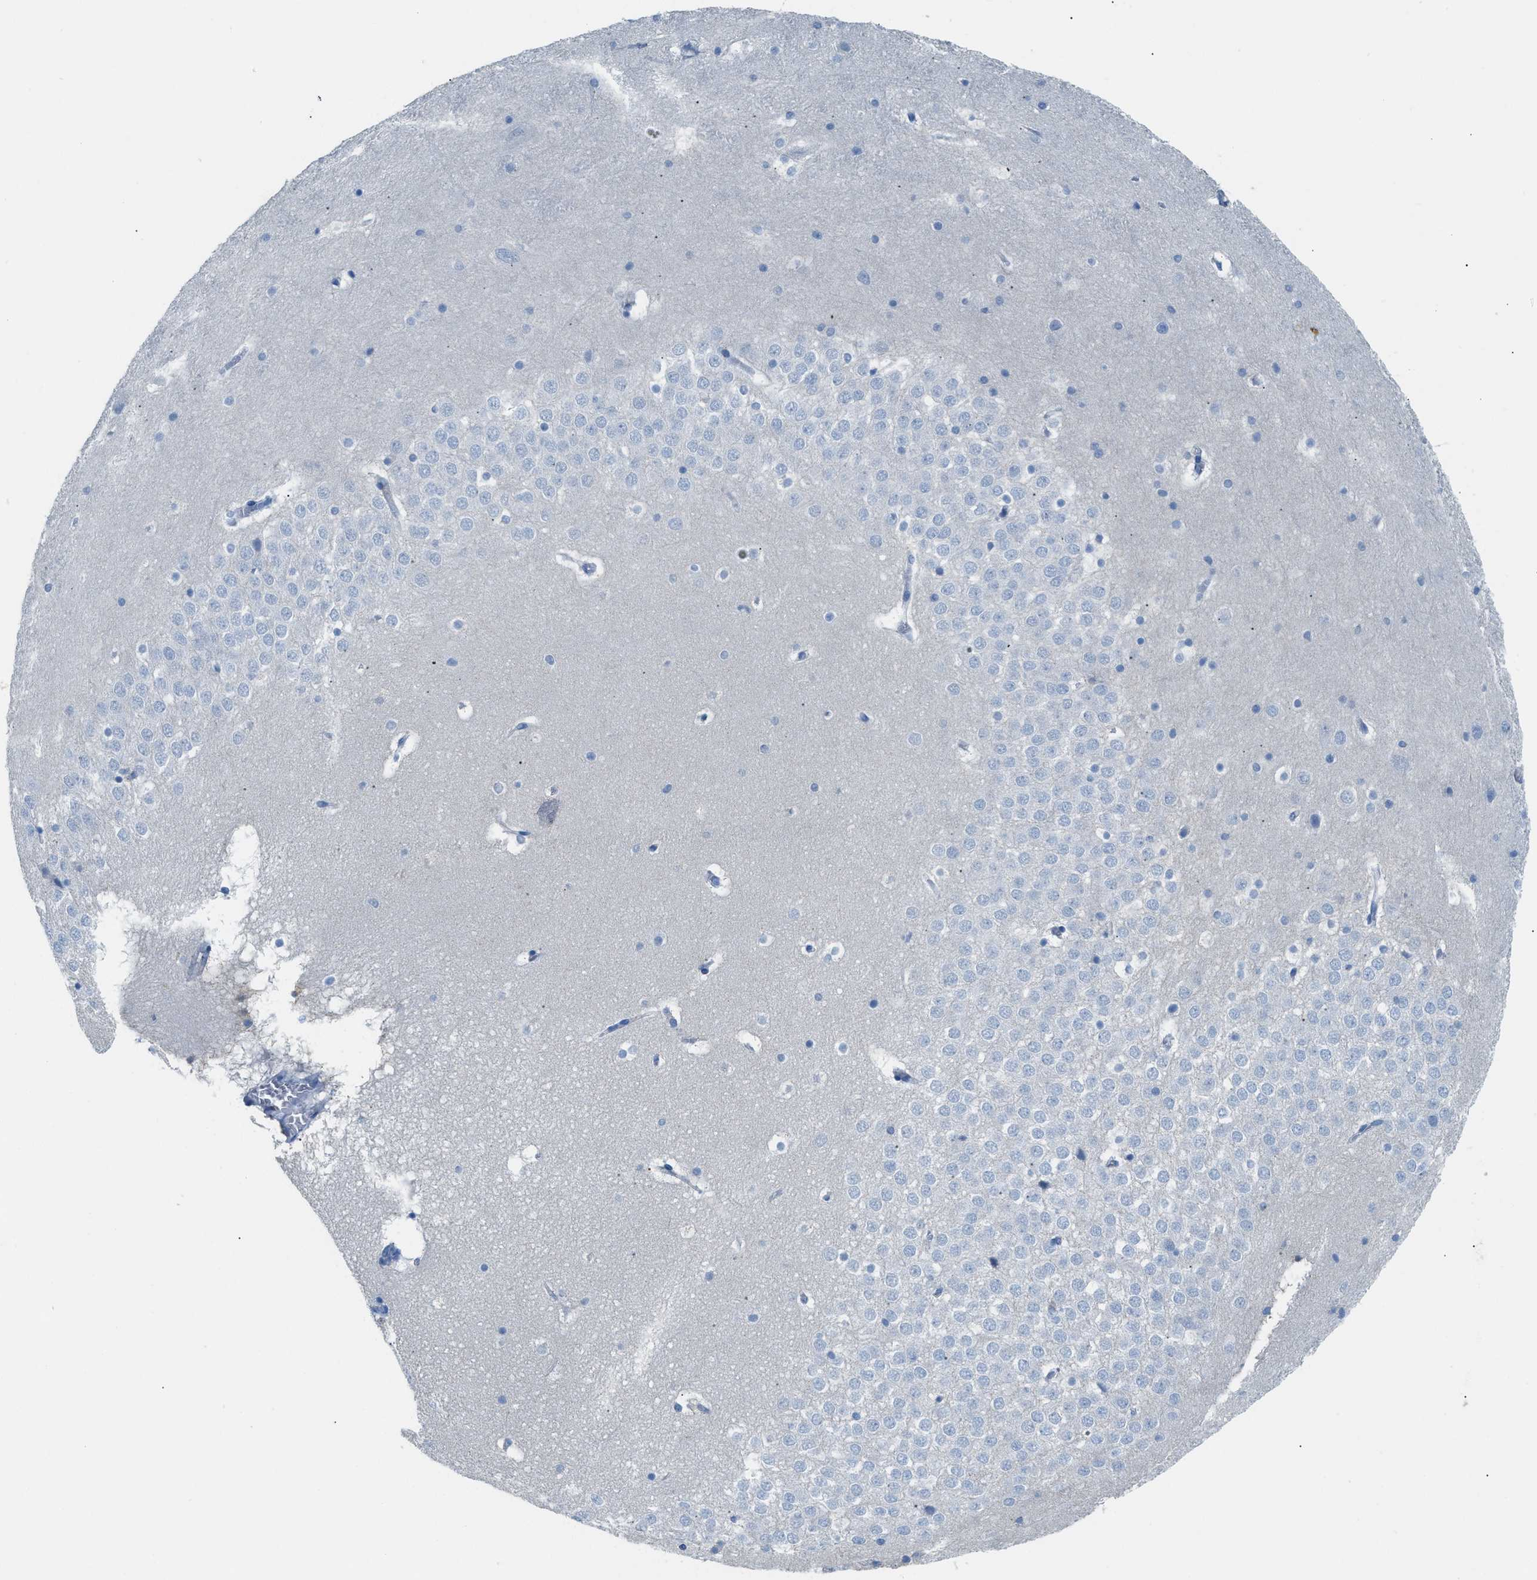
{"staining": {"intensity": "negative", "quantity": "none", "location": "none"}, "tissue": "hippocampus", "cell_type": "Glial cells", "image_type": "normal", "snomed": [{"axis": "morphology", "description": "Normal tissue, NOS"}, {"axis": "topography", "description": "Hippocampus"}], "caption": "Immunohistochemical staining of normal hippocampus reveals no significant staining in glial cells.", "gene": "CFI", "patient": {"sex": "male", "age": 45}}